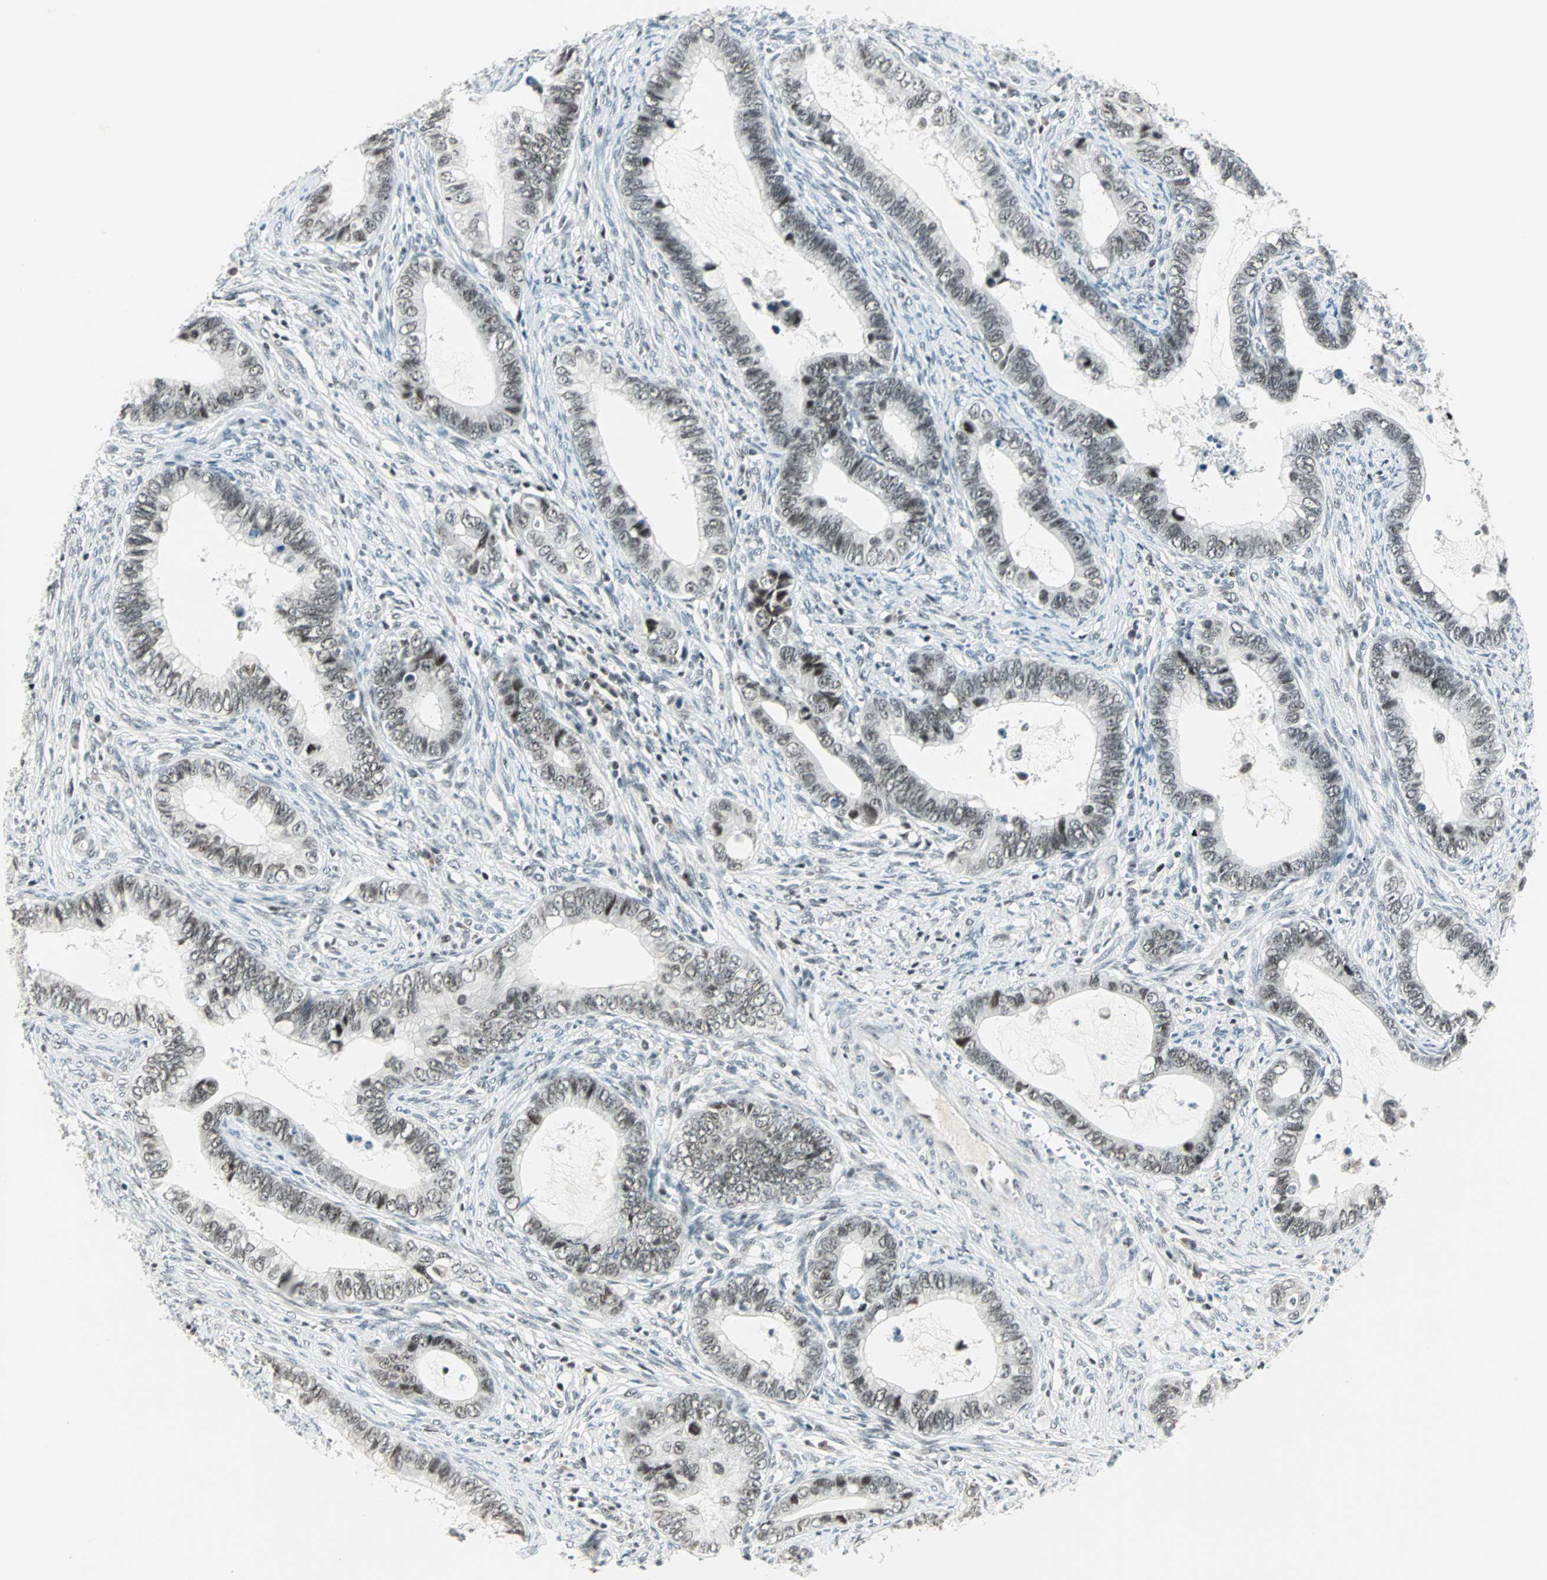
{"staining": {"intensity": "weak", "quantity": ">75%", "location": "nuclear"}, "tissue": "cervical cancer", "cell_type": "Tumor cells", "image_type": "cancer", "snomed": [{"axis": "morphology", "description": "Adenocarcinoma, NOS"}, {"axis": "topography", "description": "Cervix"}], "caption": "Immunohistochemistry (IHC) photomicrograph of cervical adenocarcinoma stained for a protein (brown), which displays low levels of weak nuclear staining in approximately >75% of tumor cells.", "gene": "SIN3A", "patient": {"sex": "female", "age": 44}}